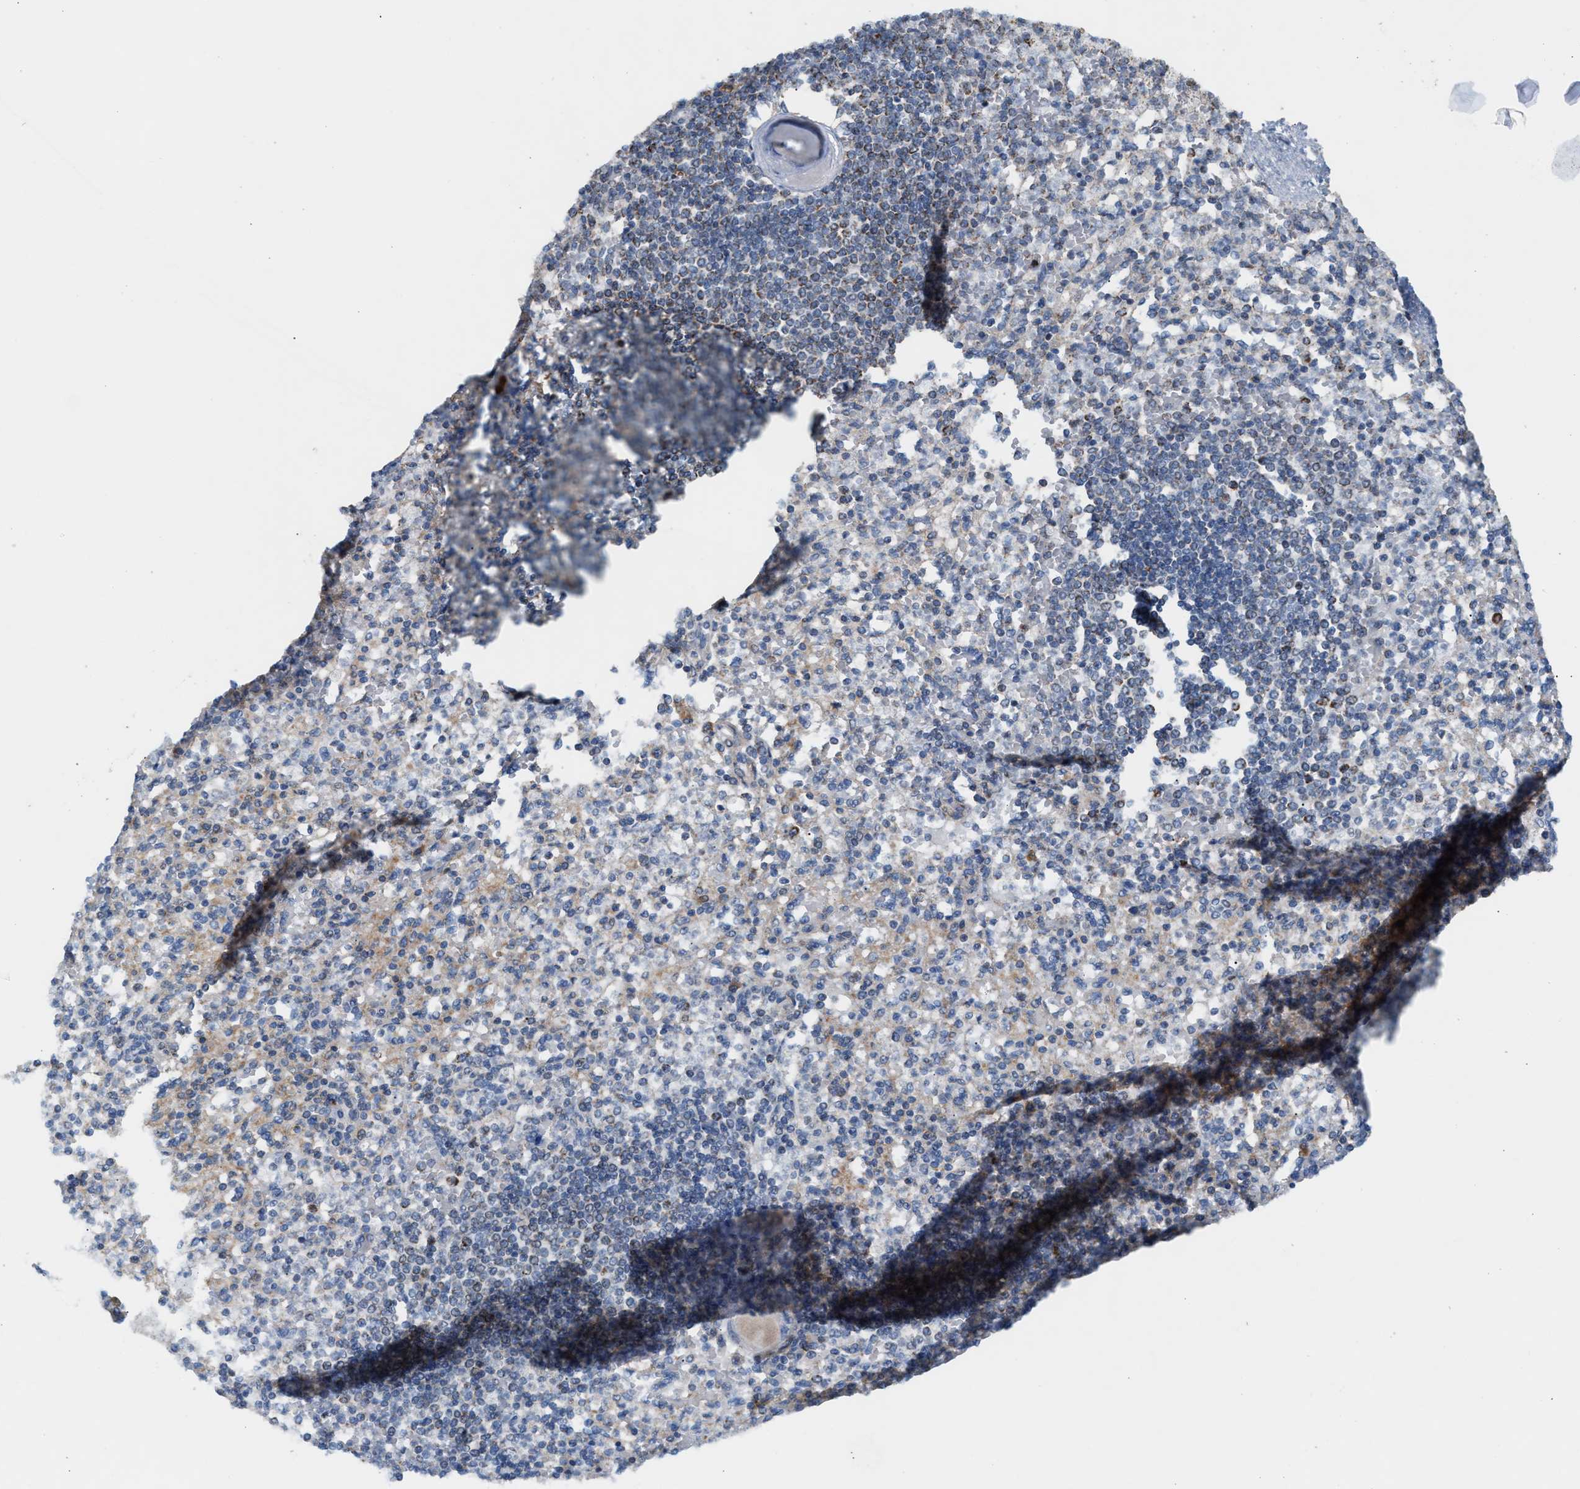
{"staining": {"intensity": "weak", "quantity": "25%-75%", "location": "cytoplasmic/membranous"}, "tissue": "spleen", "cell_type": "Cells in red pulp", "image_type": "normal", "snomed": [{"axis": "morphology", "description": "Normal tissue, NOS"}, {"axis": "topography", "description": "Spleen"}], "caption": "Cells in red pulp exhibit weak cytoplasmic/membranous expression in approximately 25%-75% of cells in normal spleen.", "gene": "PMPCA", "patient": {"sex": "female", "age": 74}}